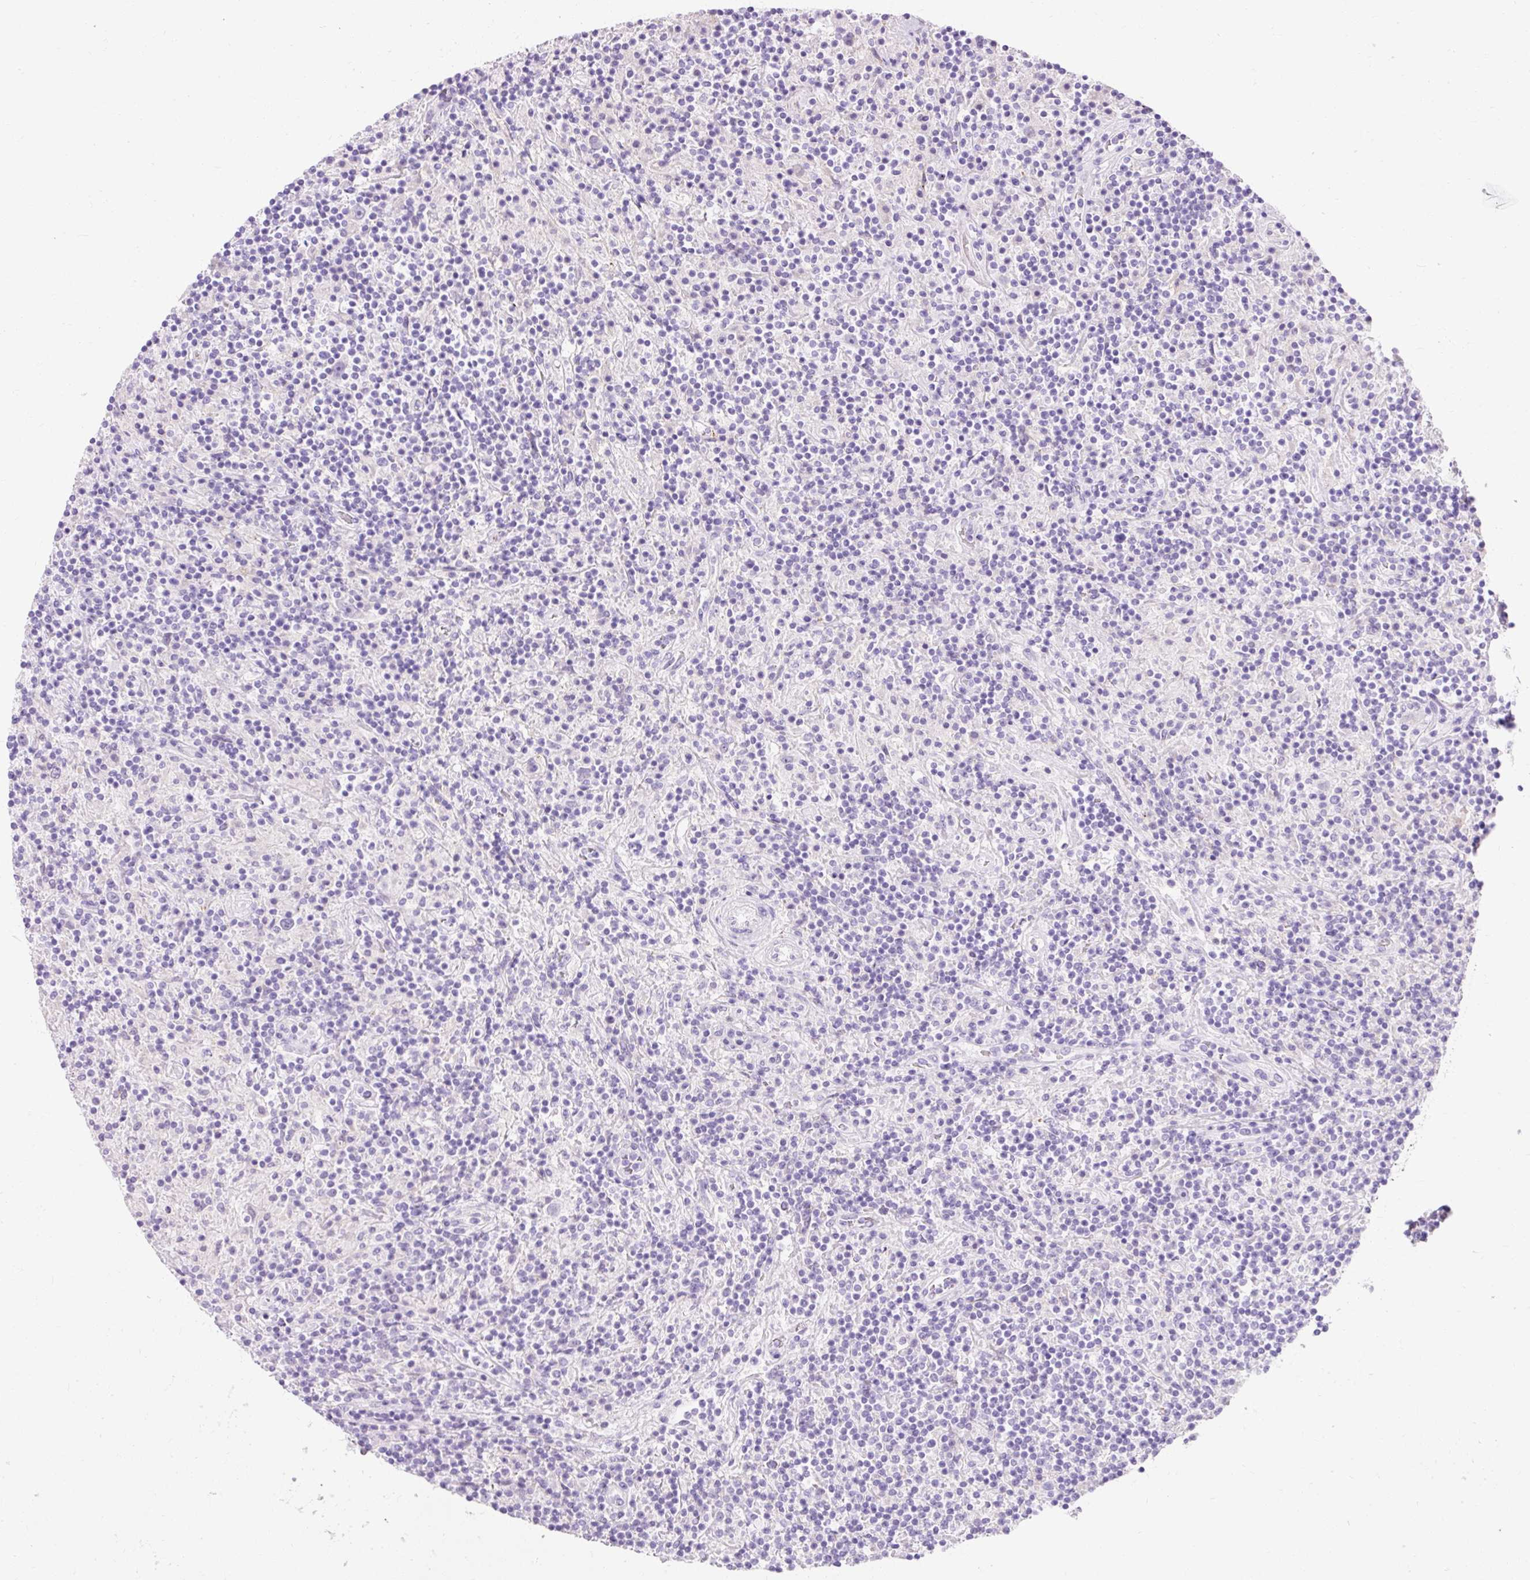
{"staining": {"intensity": "negative", "quantity": "none", "location": "none"}, "tissue": "lymphoma", "cell_type": "Tumor cells", "image_type": "cancer", "snomed": [{"axis": "morphology", "description": "Hodgkin's disease, NOS"}, {"axis": "topography", "description": "Lymph node"}], "caption": "An image of human Hodgkin's disease is negative for staining in tumor cells. (Stains: DAB (3,3'-diaminobenzidine) IHC with hematoxylin counter stain, Microscopy: brightfield microscopy at high magnification).", "gene": "CLDN25", "patient": {"sex": "male", "age": 70}}